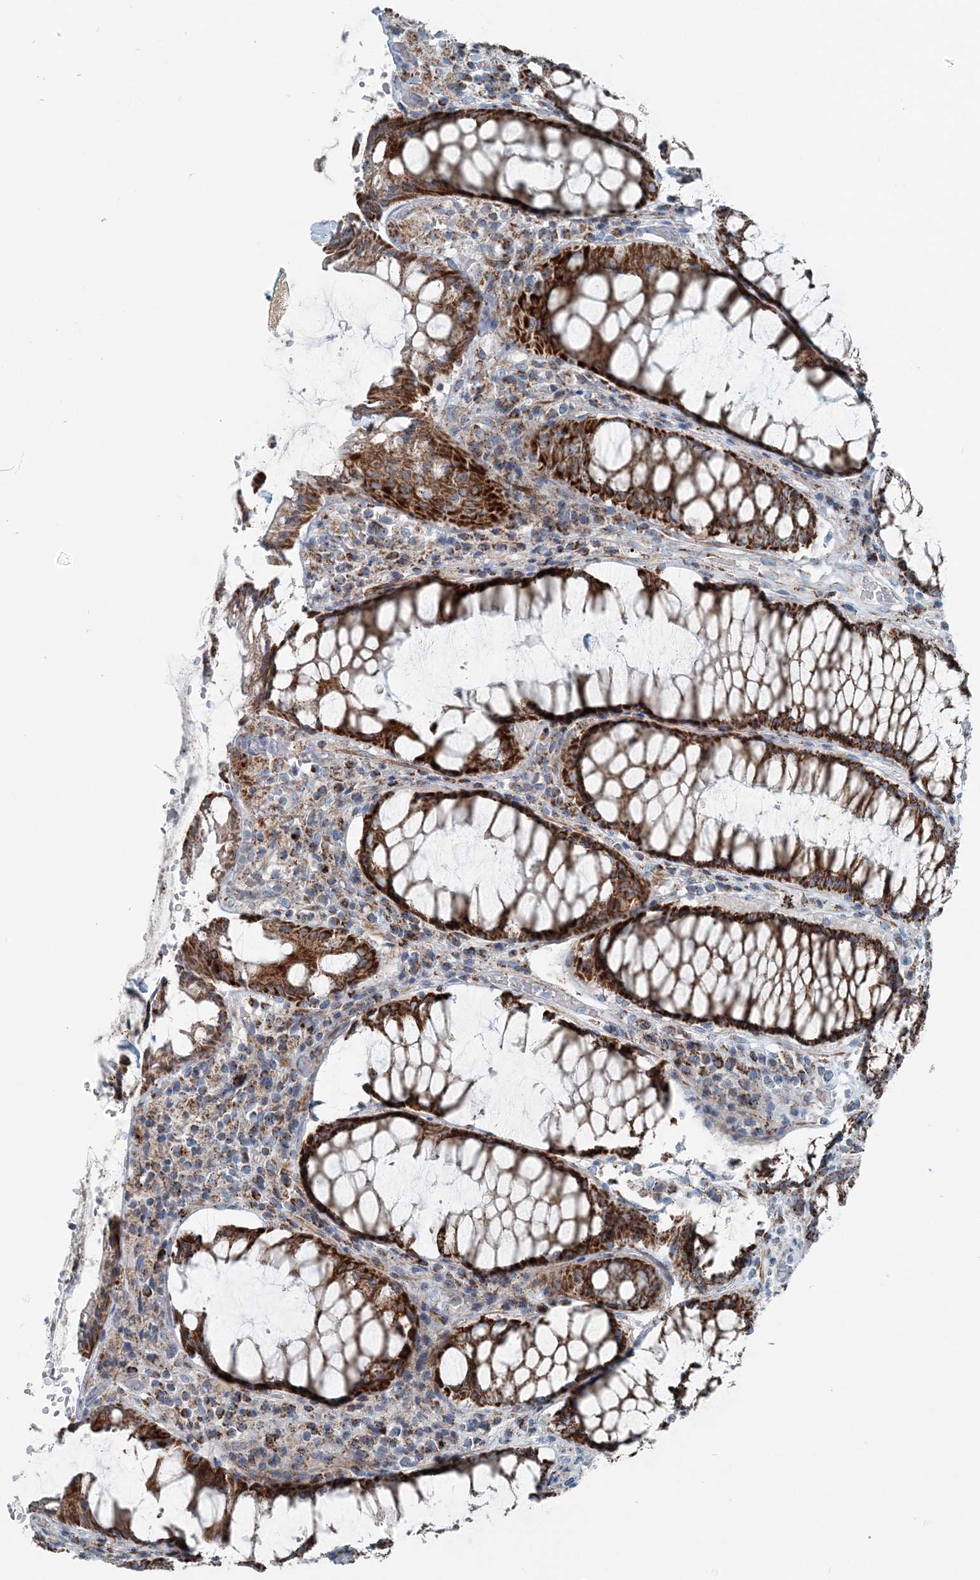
{"staining": {"intensity": "strong", "quantity": ">75%", "location": "cytoplasmic/membranous"}, "tissue": "rectum", "cell_type": "Glandular cells", "image_type": "normal", "snomed": [{"axis": "morphology", "description": "Normal tissue, NOS"}, {"axis": "topography", "description": "Rectum"}], "caption": "Protein analysis of unremarkable rectum reveals strong cytoplasmic/membranous positivity in approximately >75% of glandular cells.", "gene": "INTU", "patient": {"sex": "male", "age": 64}}